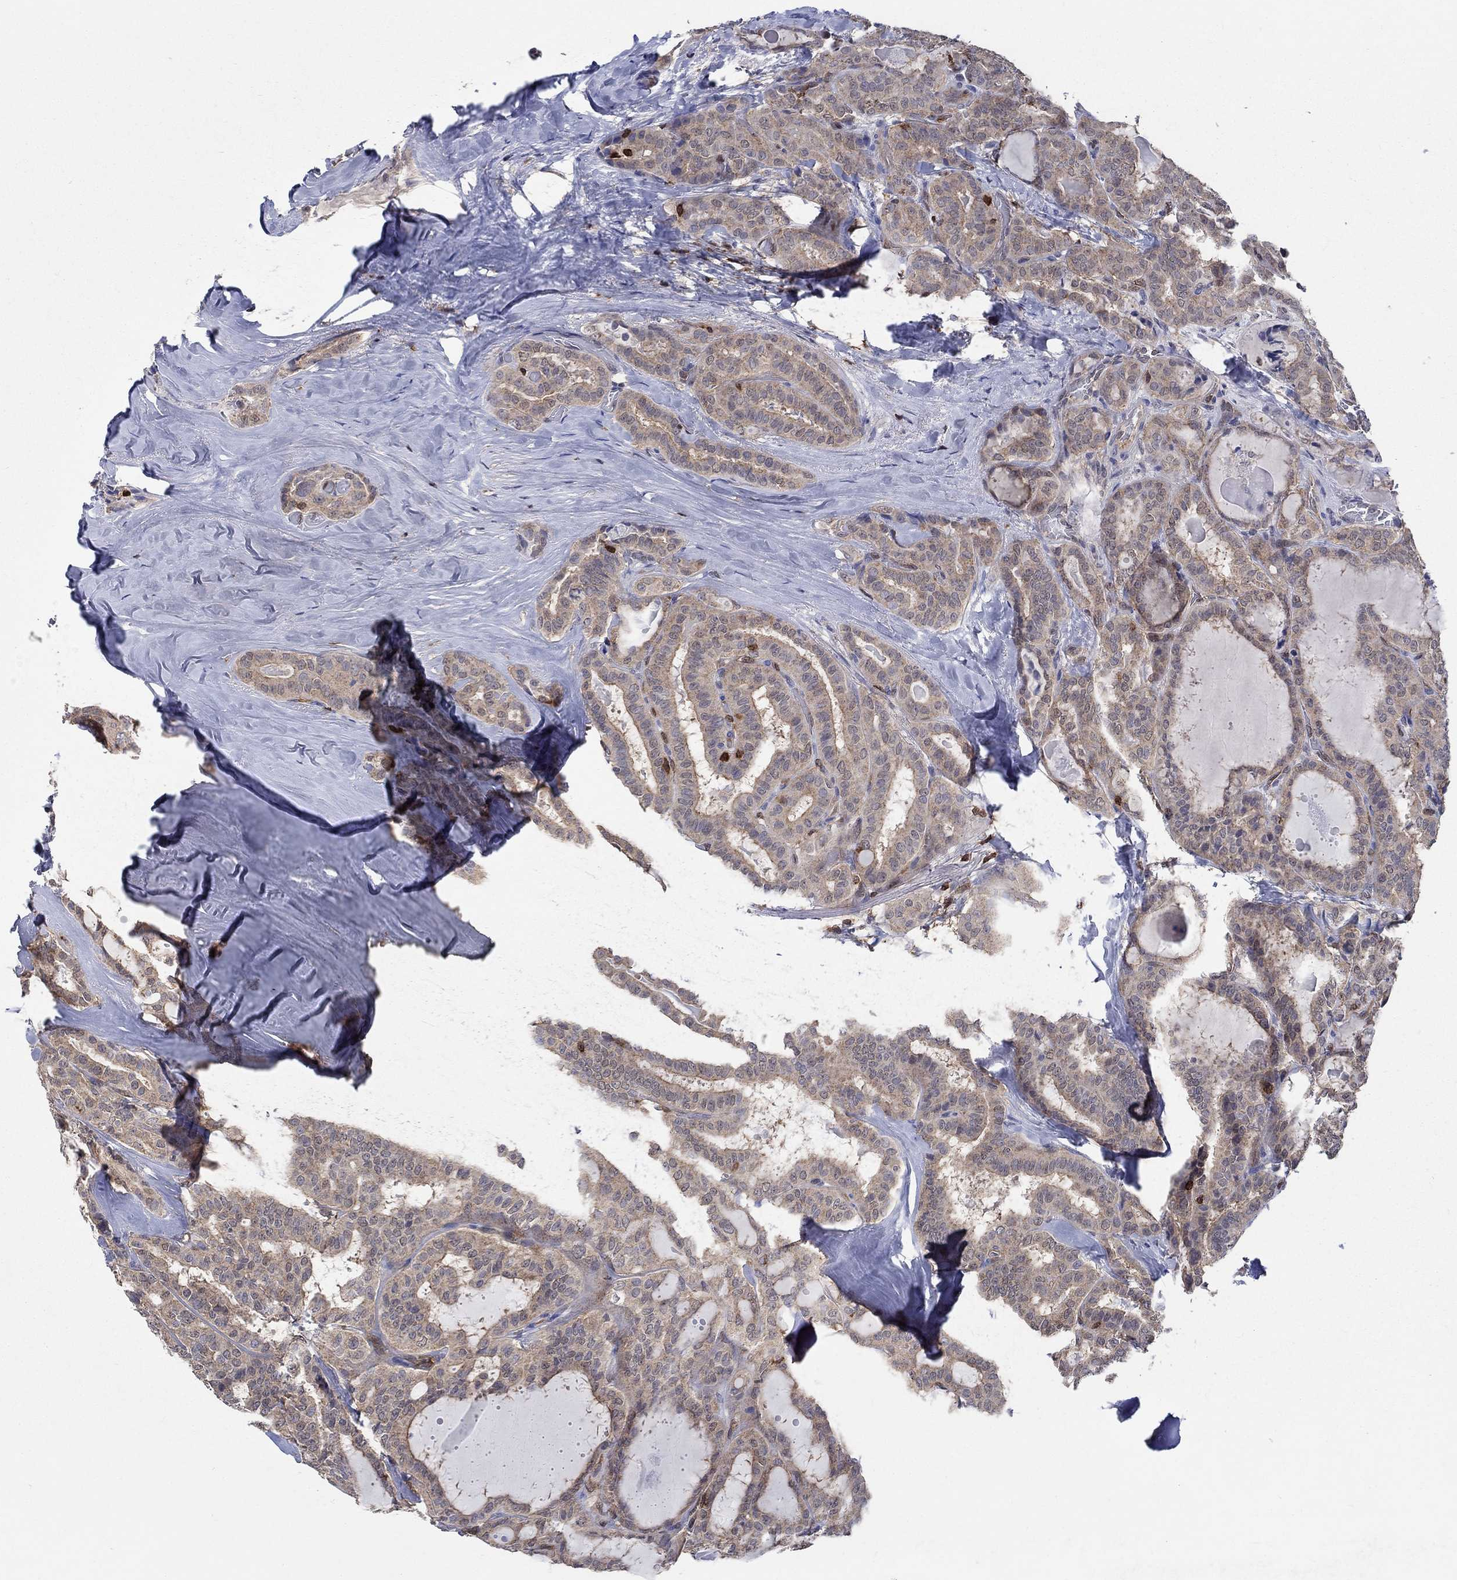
{"staining": {"intensity": "weak", "quantity": "25%-75%", "location": "cytoplasmic/membranous"}, "tissue": "thyroid cancer", "cell_type": "Tumor cells", "image_type": "cancer", "snomed": [{"axis": "morphology", "description": "Papillary adenocarcinoma, NOS"}, {"axis": "topography", "description": "Thyroid gland"}], "caption": "Tumor cells reveal weak cytoplasmic/membranous staining in about 25%-75% of cells in papillary adenocarcinoma (thyroid).", "gene": "AGFG2", "patient": {"sex": "female", "age": 39}}